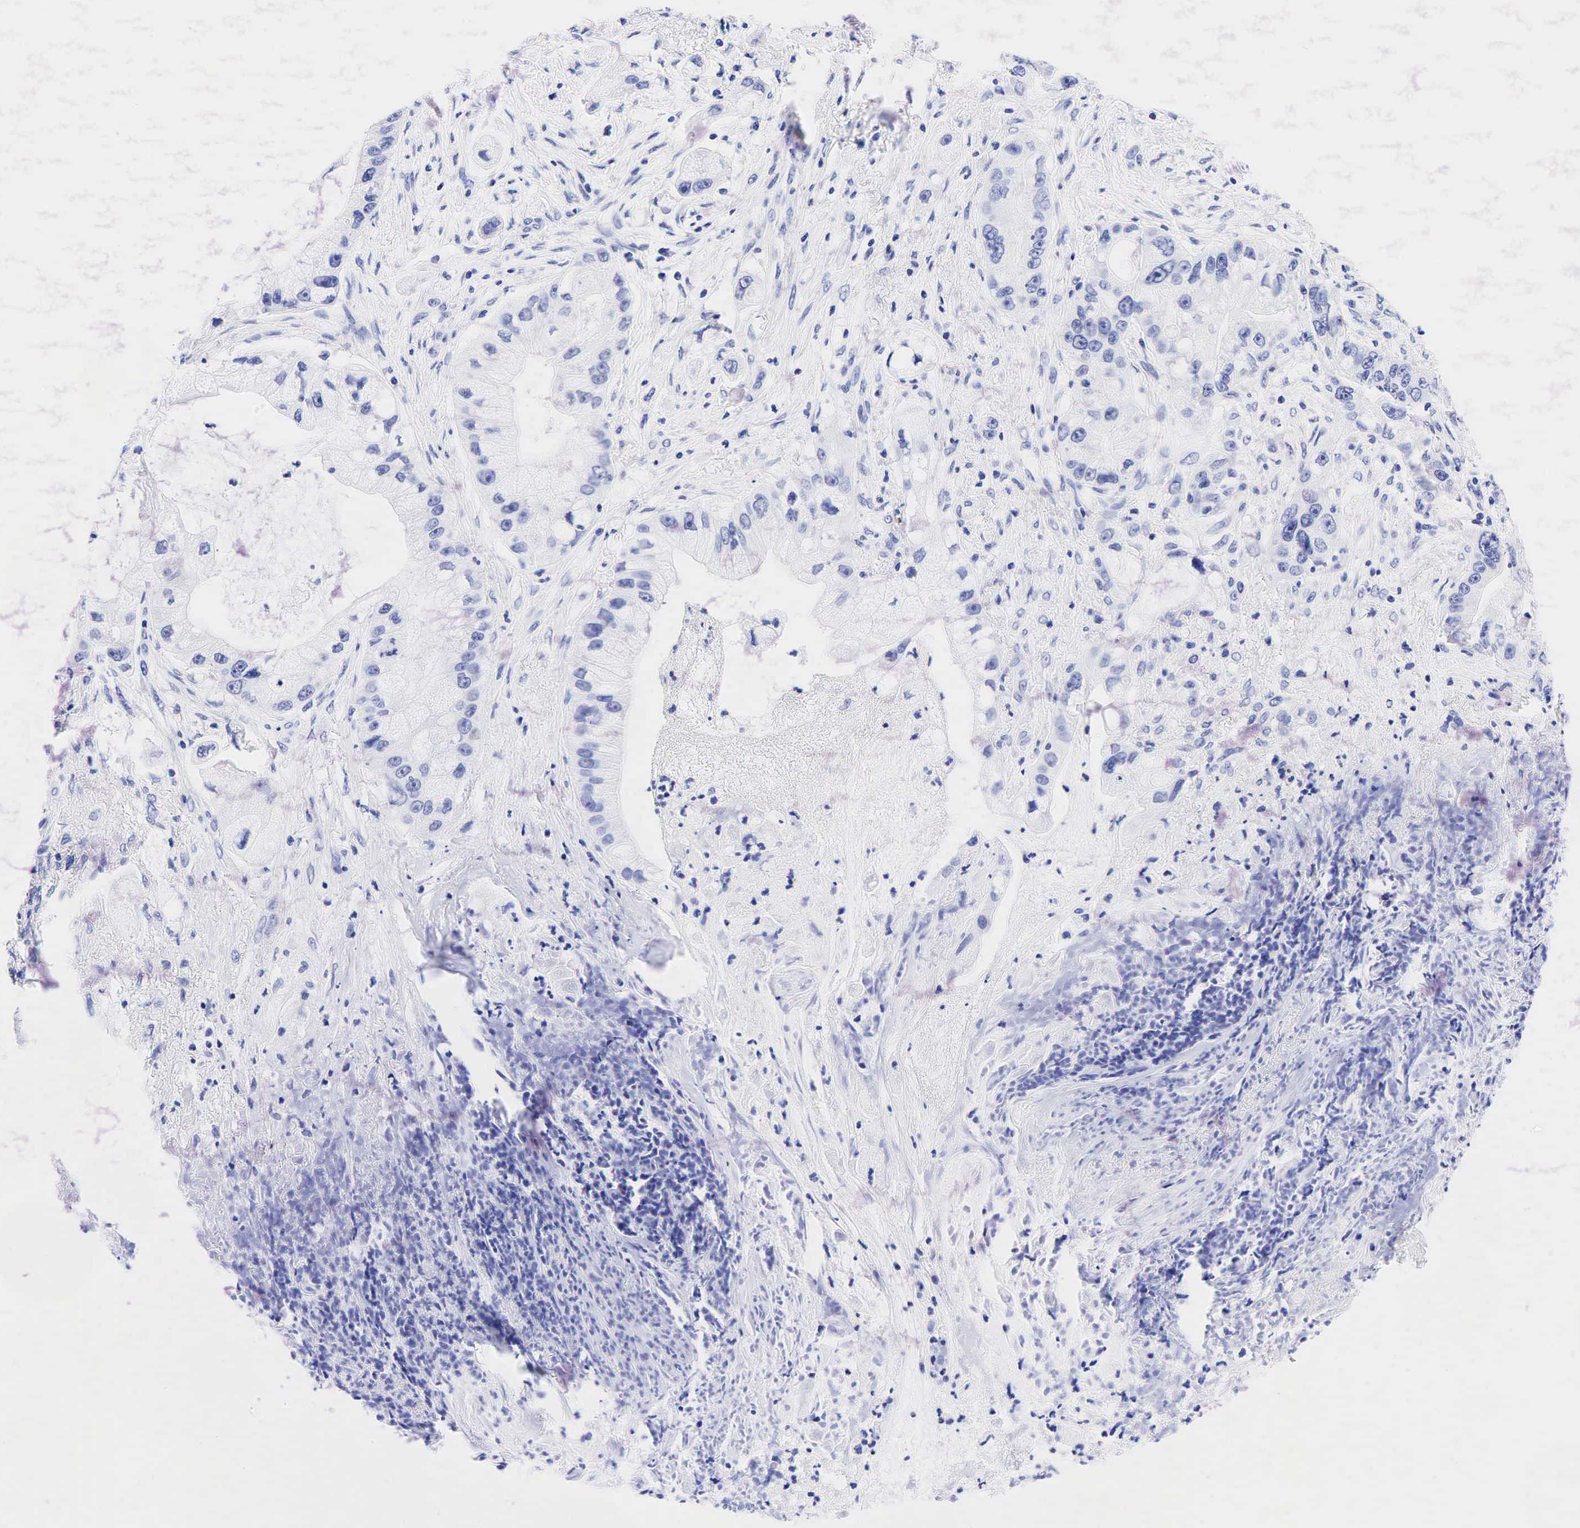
{"staining": {"intensity": "negative", "quantity": "none", "location": "none"}, "tissue": "pancreatic cancer", "cell_type": "Tumor cells", "image_type": "cancer", "snomed": [{"axis": "morphology", "description": "Adenocarcinoma, NOS"}, {"axis": "topography", "description": "Pancreas"}, {"axis": "topography", "description": "Stomach, upper"}], "caption": "Immunohistochemistry (IHC) histopathology image of pancreatic adenocarcinoma stained for a protein (brown), which demonstrates no staining in tumor cells.", "gene": "ESR1", "patient": {"sex": "male", "age": 77}}